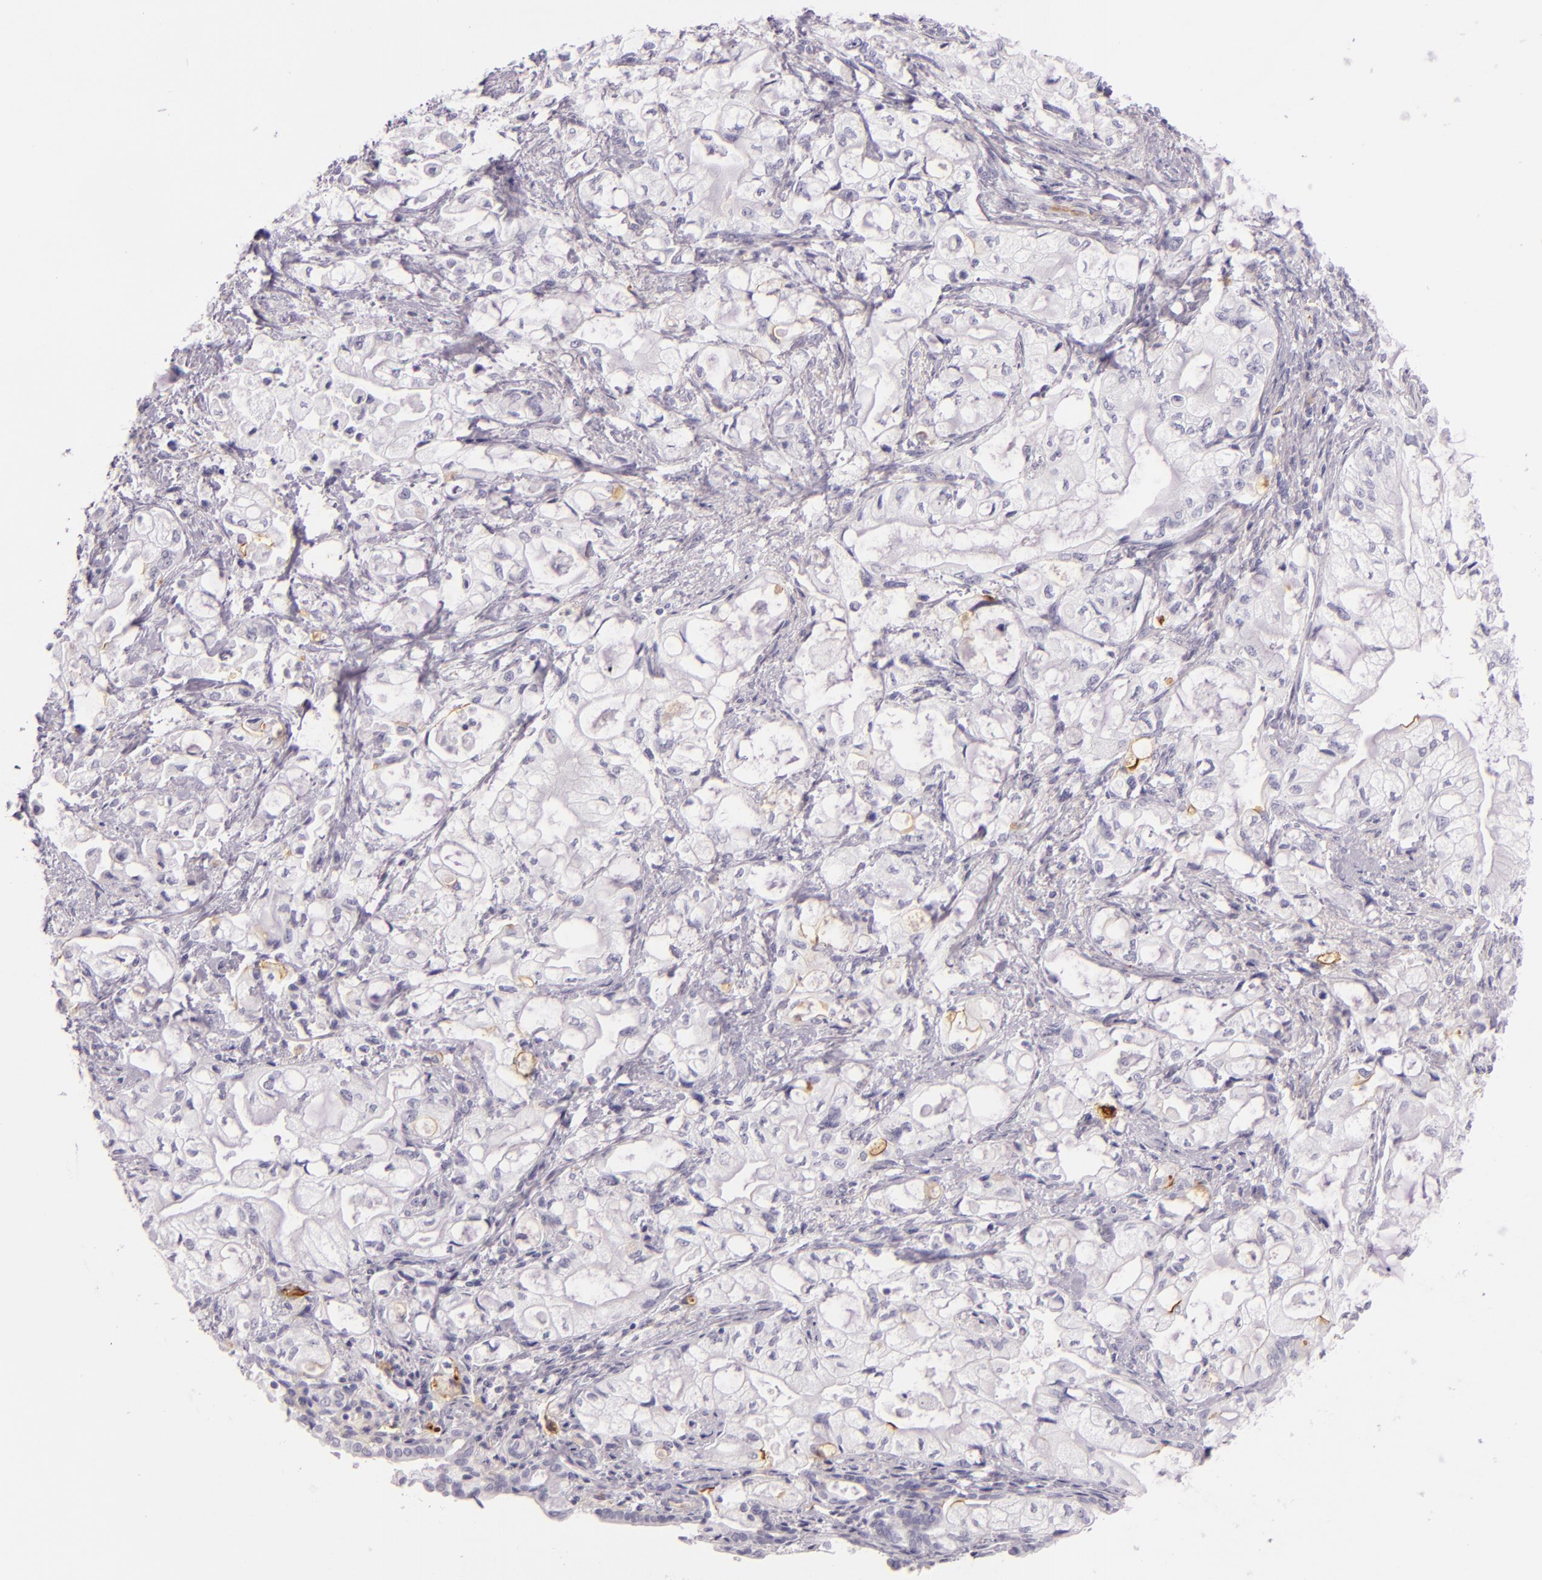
{"staining": {"intensity": "negative", "quantity": "none", "location": "none"}, "tissue": "pancreatic cancer", "cell_type": "Tumor cells", "image_type": "cancer", "snomed": [{"axis": "morphology", "description": "Adenocarcinoma, NOS"}, {"axis": "topography", "description": "Pancreas"}], "caption": "Tumor cells show no significant expression in pancreatic cancer (adenocarcinoma). (Stains: DAB (3,3'-diaminobenzidine) immunohistochemistry with hematoxylin counter stain, Microscopy: brightfield microscopy at high magnification).", "gene": "ICAM1", "patient": {"sex": "male", "age": 79}}